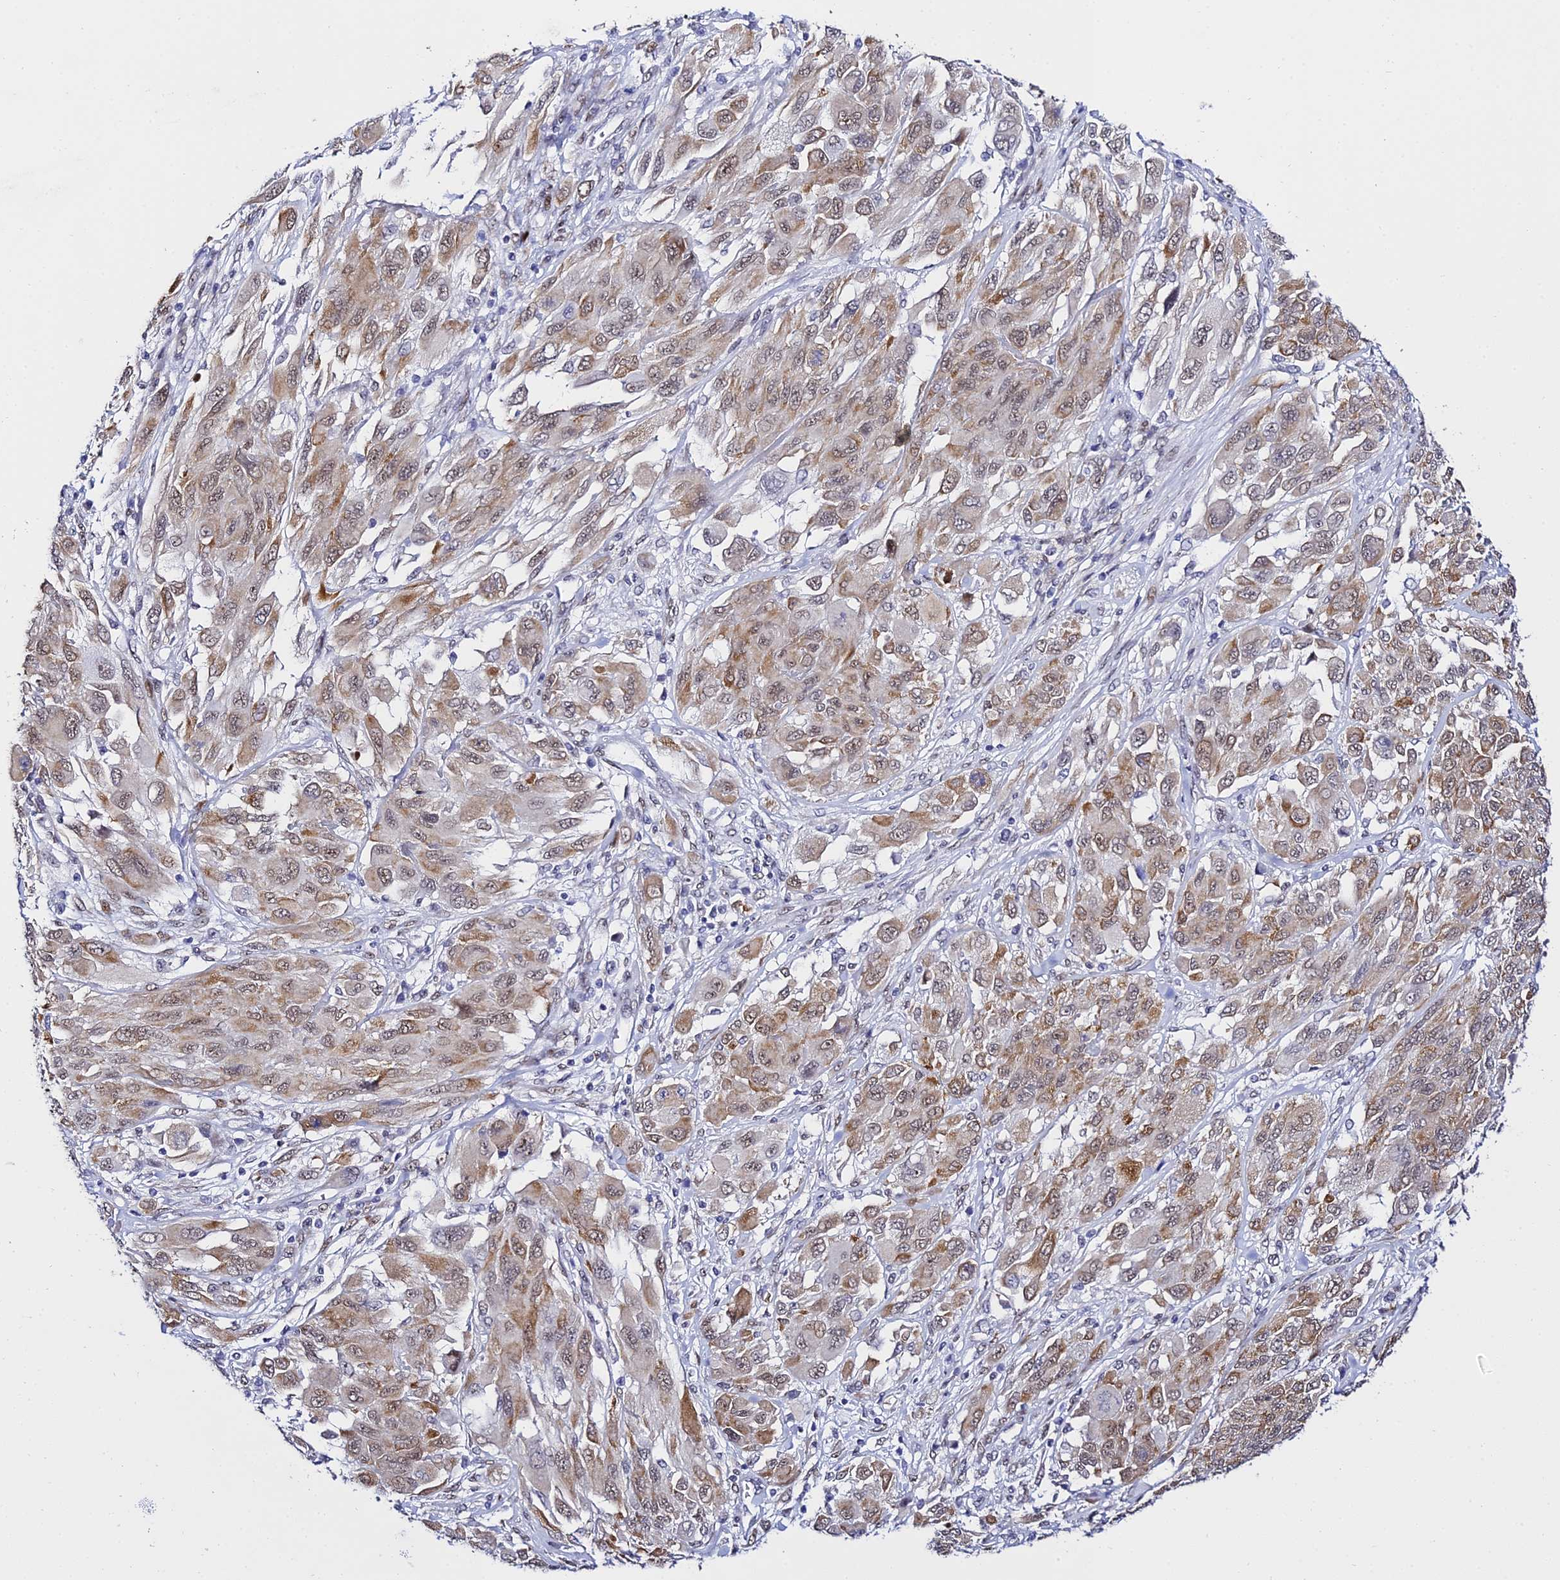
{"staining": {"intensity": "moderate", "quantity": ">75%", "location": "cytoplasmic/membranous,nuclear"}, "tissue": "melanoma", "cell_type": "Tumor cells", "image_type": "cancer", "snomed": [{"axis": "morphology", "description": "Malignant melanoma, NOS"}, {"axis": "topography", "description": "Skin"}], "caption": "The micrograph displays staining of malignant melanoma, revealing moderate cytoplasmic/membranous and nuclear protein positivity (brown color) within tumor cells. (DAB (3,3'-diaminobenzidine) IHC, brown staining for protein, blue staining for nuclei).", "gene": "POFUT2", "patient": {"sex": "female", "age": 91}}